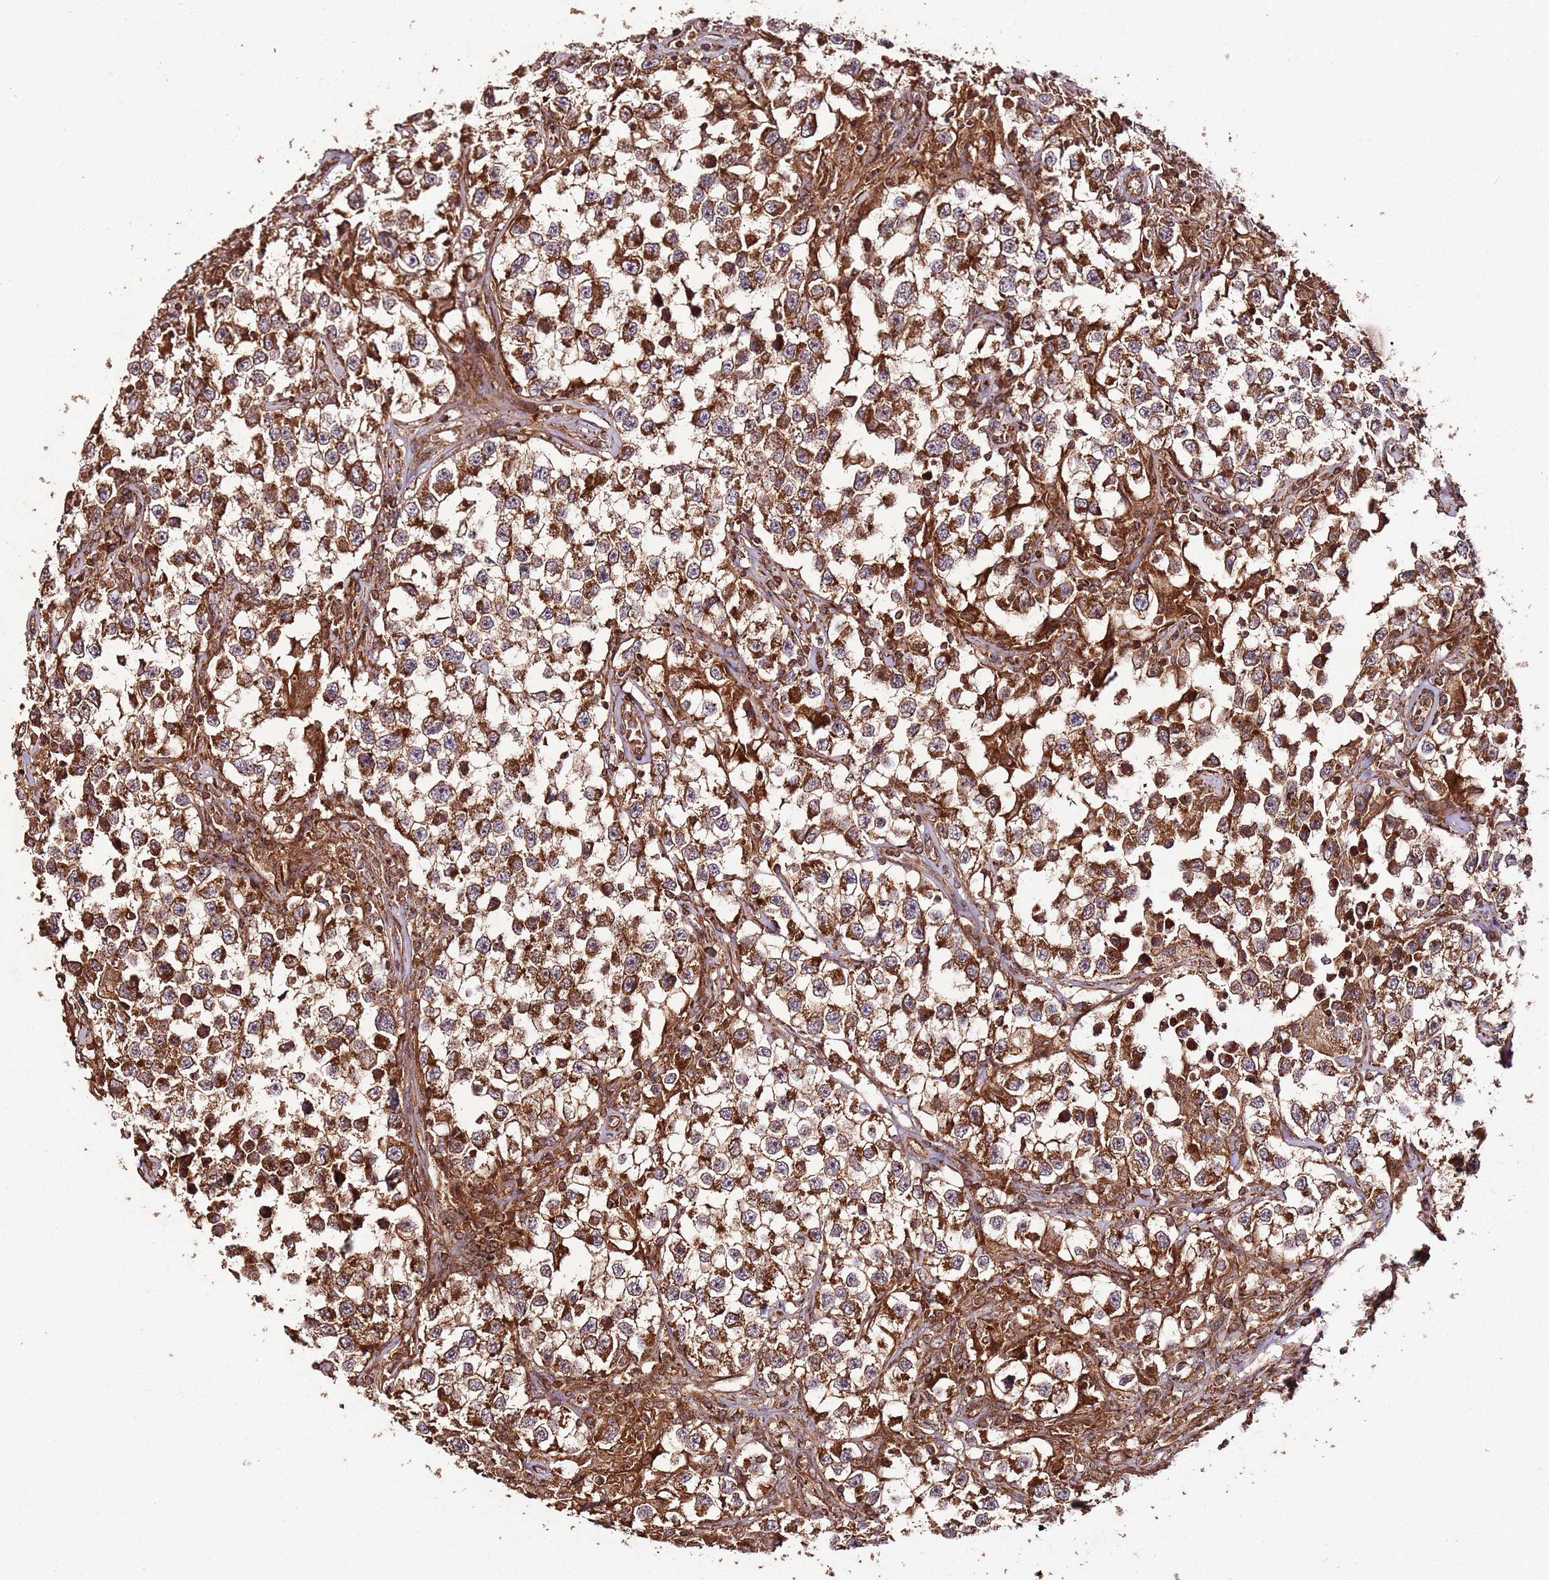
{"staining": {"intensity": "strong", "quantity": ">75%", "location": "cytoplasmic/membranous"}, "tissue": "testis cancer", "cell_type": "Tumor cells", "image_type": "cancer", "snomed": [{"axis": "morphology", "description": "Seminoma, NOS"}, {"axis": "topography", "description": "Testis"}], "caption": "Strong cytoplasmic/membranous staining is identified in approximately >75% of tumor cells in testis cancer.", "gene": "FAM186A", "patient": {"sex": "male", "age": 46}}